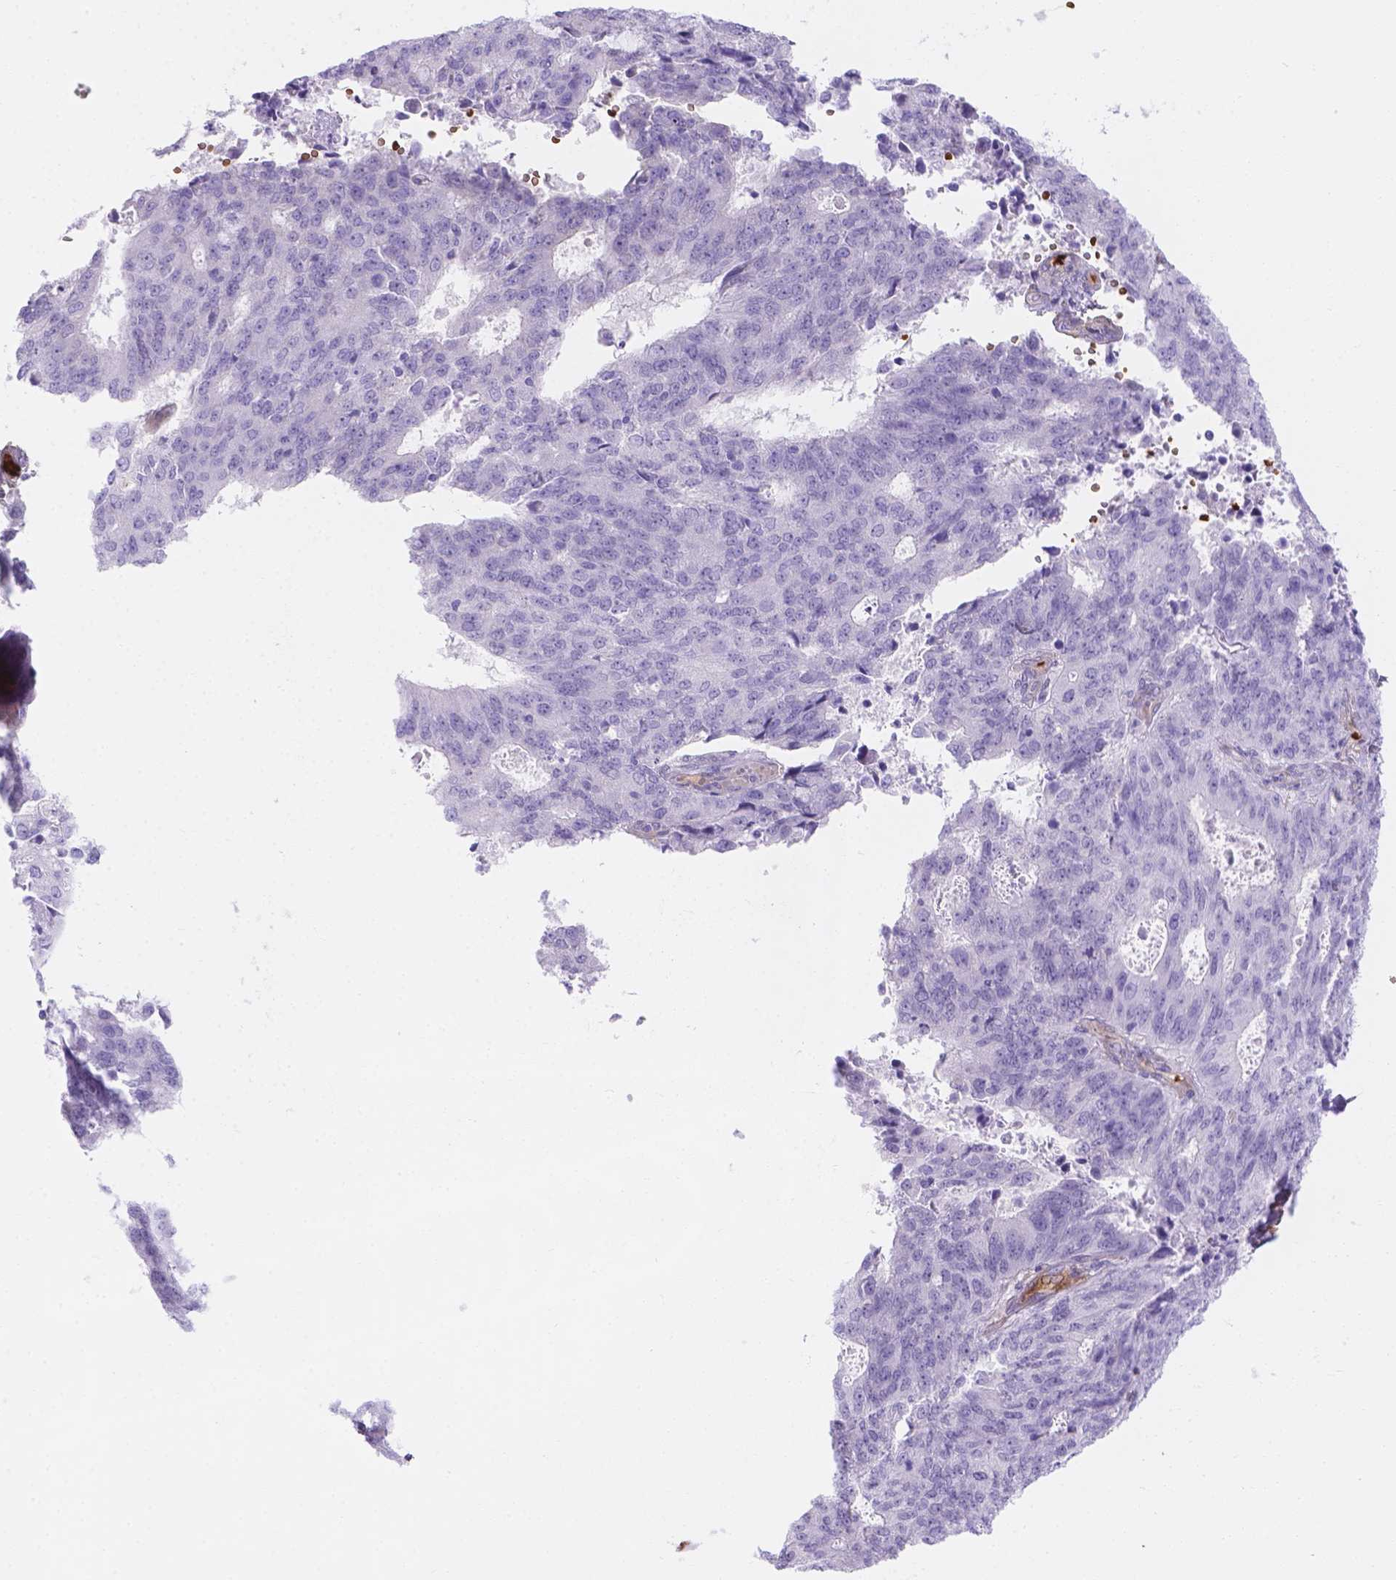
{"staining": {"intensity": "negative", "quantity": "none", "location": "none"}, "tissue": "endometrial cancer", "cell_type": "Tumor cells", "image_type": "cancer", "snomed": [{"axis": "morphology", "description": "Adenocarcinoma, NOS"}, {"axis": "topography", "description": "Endometrium"}], "caption": "Endometrial cancer (adenocarcinoma) was stained to show a protein in brown. There is no significant expression in tumor cells.", "gene": "SLC40A1", "patient": {"sex": "female", "age": 82}}